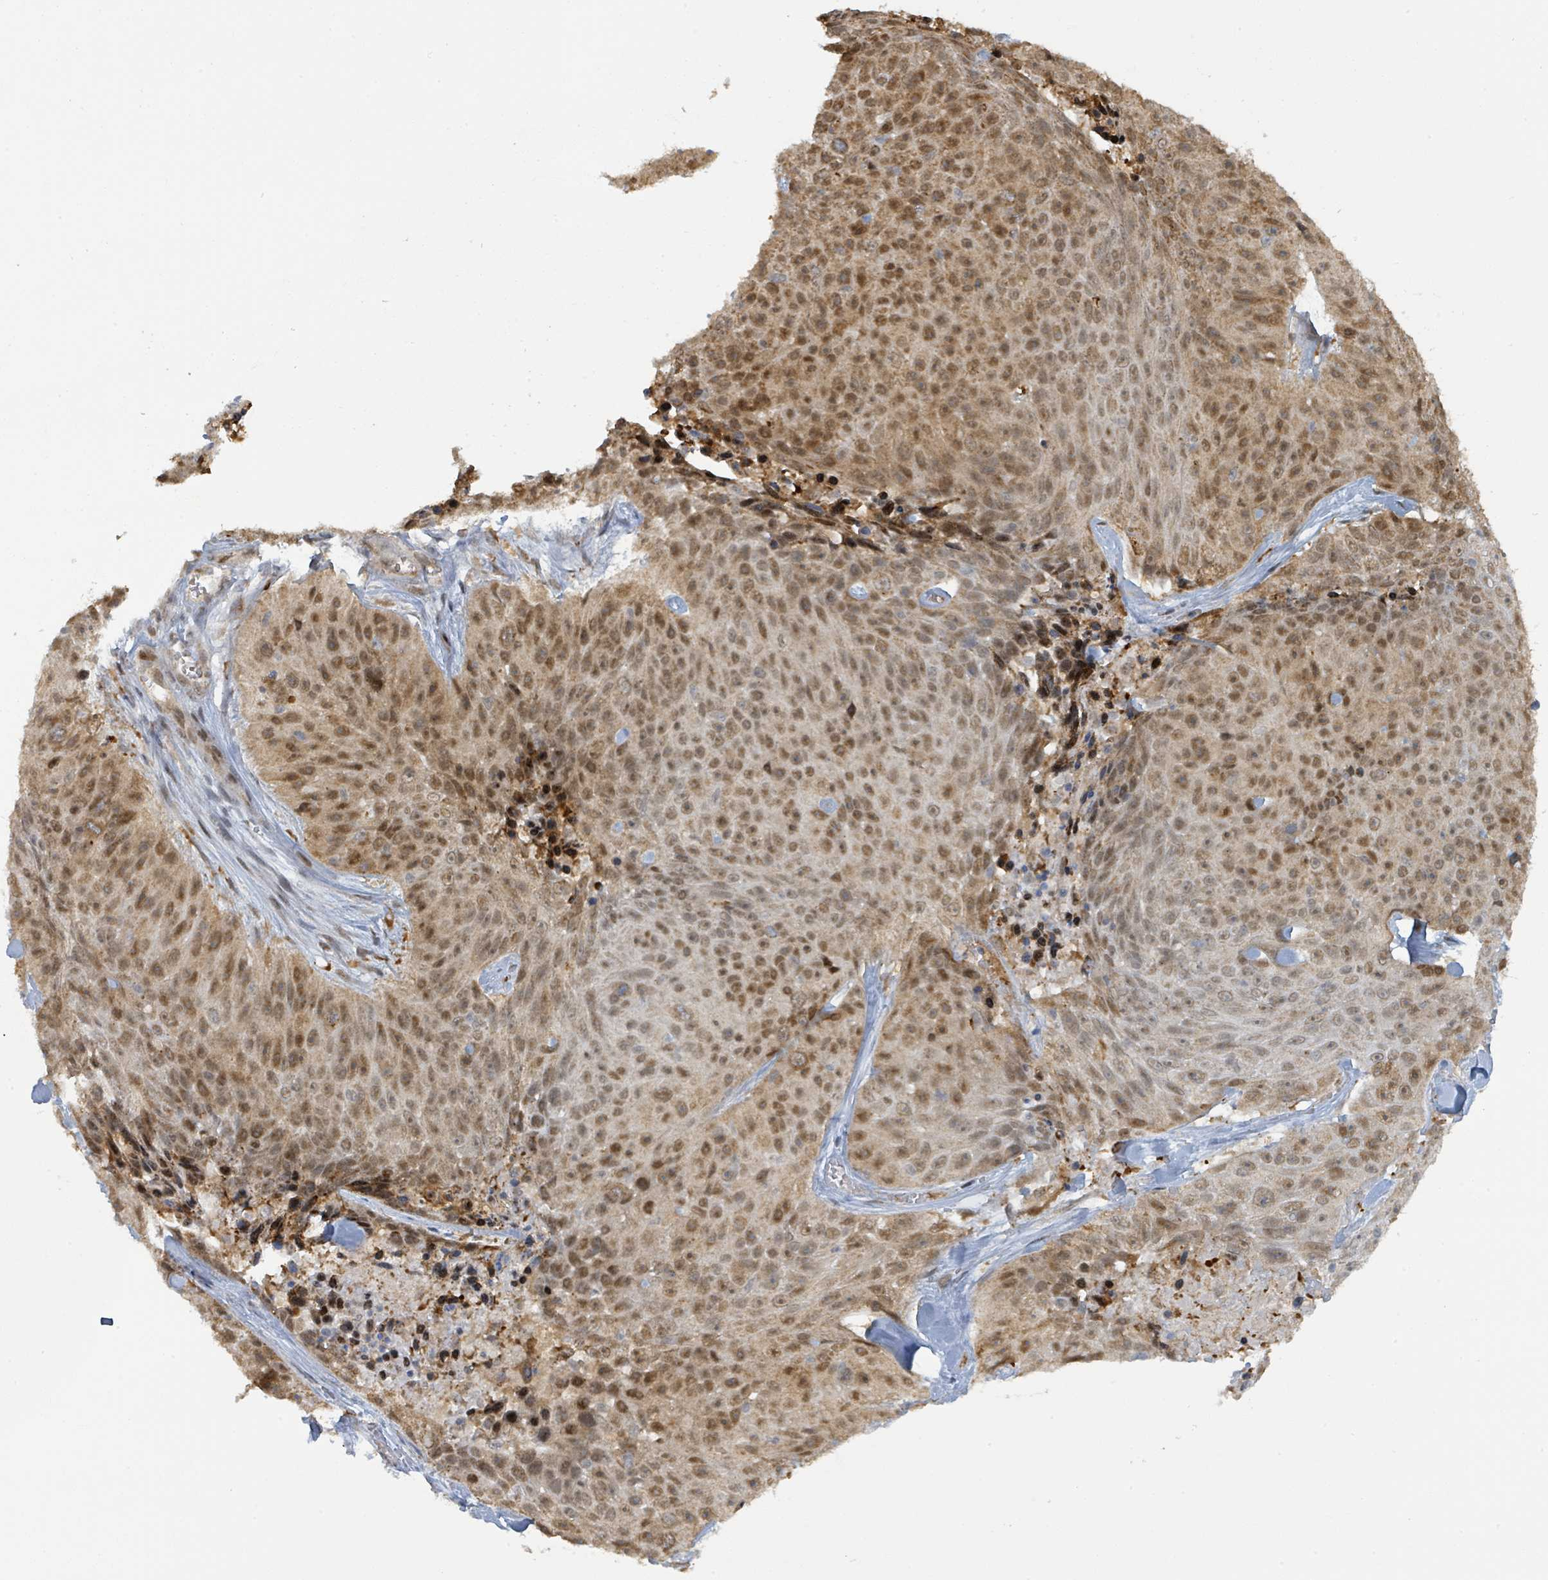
{"staining": {"intensity": "moderate", "quantity": ">75%", "location": "cytoplasmic/membranous,nuclear"}, "tissue": "skin cancer", "cell_type": "Tumor cells", "image_type": "cancer", "snomed": [{"axis": "morphology", "description": "Squamous cell carcinoma, NOS"}, {"axis": "topography", "description": "Skin"}], "caption": "Brown immunohistochemical staining in human skin squamous cell carcinoma reveals moderate cytoplasmic/membranous and nuclear expression in approximately >75% of tumor cells.", "gene": "PSMB7", "patient": {"sex": "female", "age": 87}}